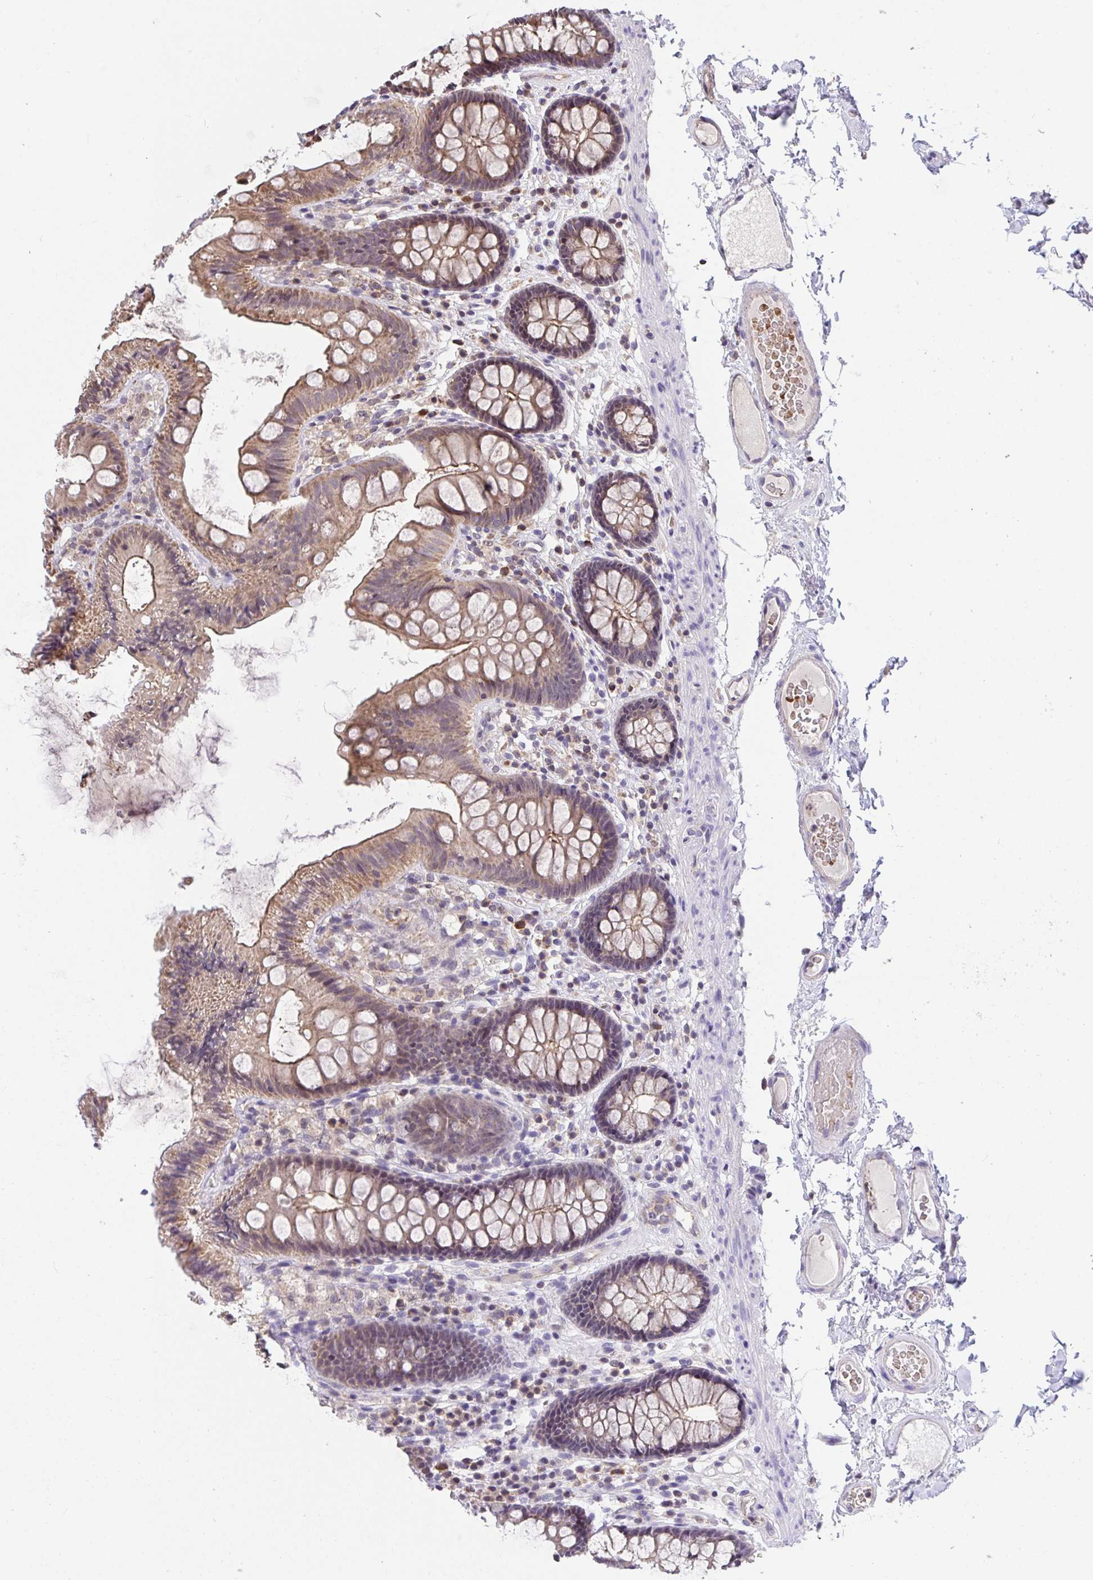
{"staining": {"intensity": "negative", "quantity": "none", "location": "none"}, "tissue": "colon", "cell_type": "Endothelial cells", "image_type": "normal", "snomed": [{"axis": "morphology", "description": "Normal tissue, NOS"}, {"axis": "topography", "description": "Colon"}], "caption": "High magnification brightfield microscopy of benign colon stained with DAB (3,3'-diaminobenzidine) (brown) and counterstained with hematoxylin (blue): endothelial cells show no significant expression. (DAB IHC, high magnification).", "gene": "PPP1CA", "patient": {"sex": "male", "age": 84}}